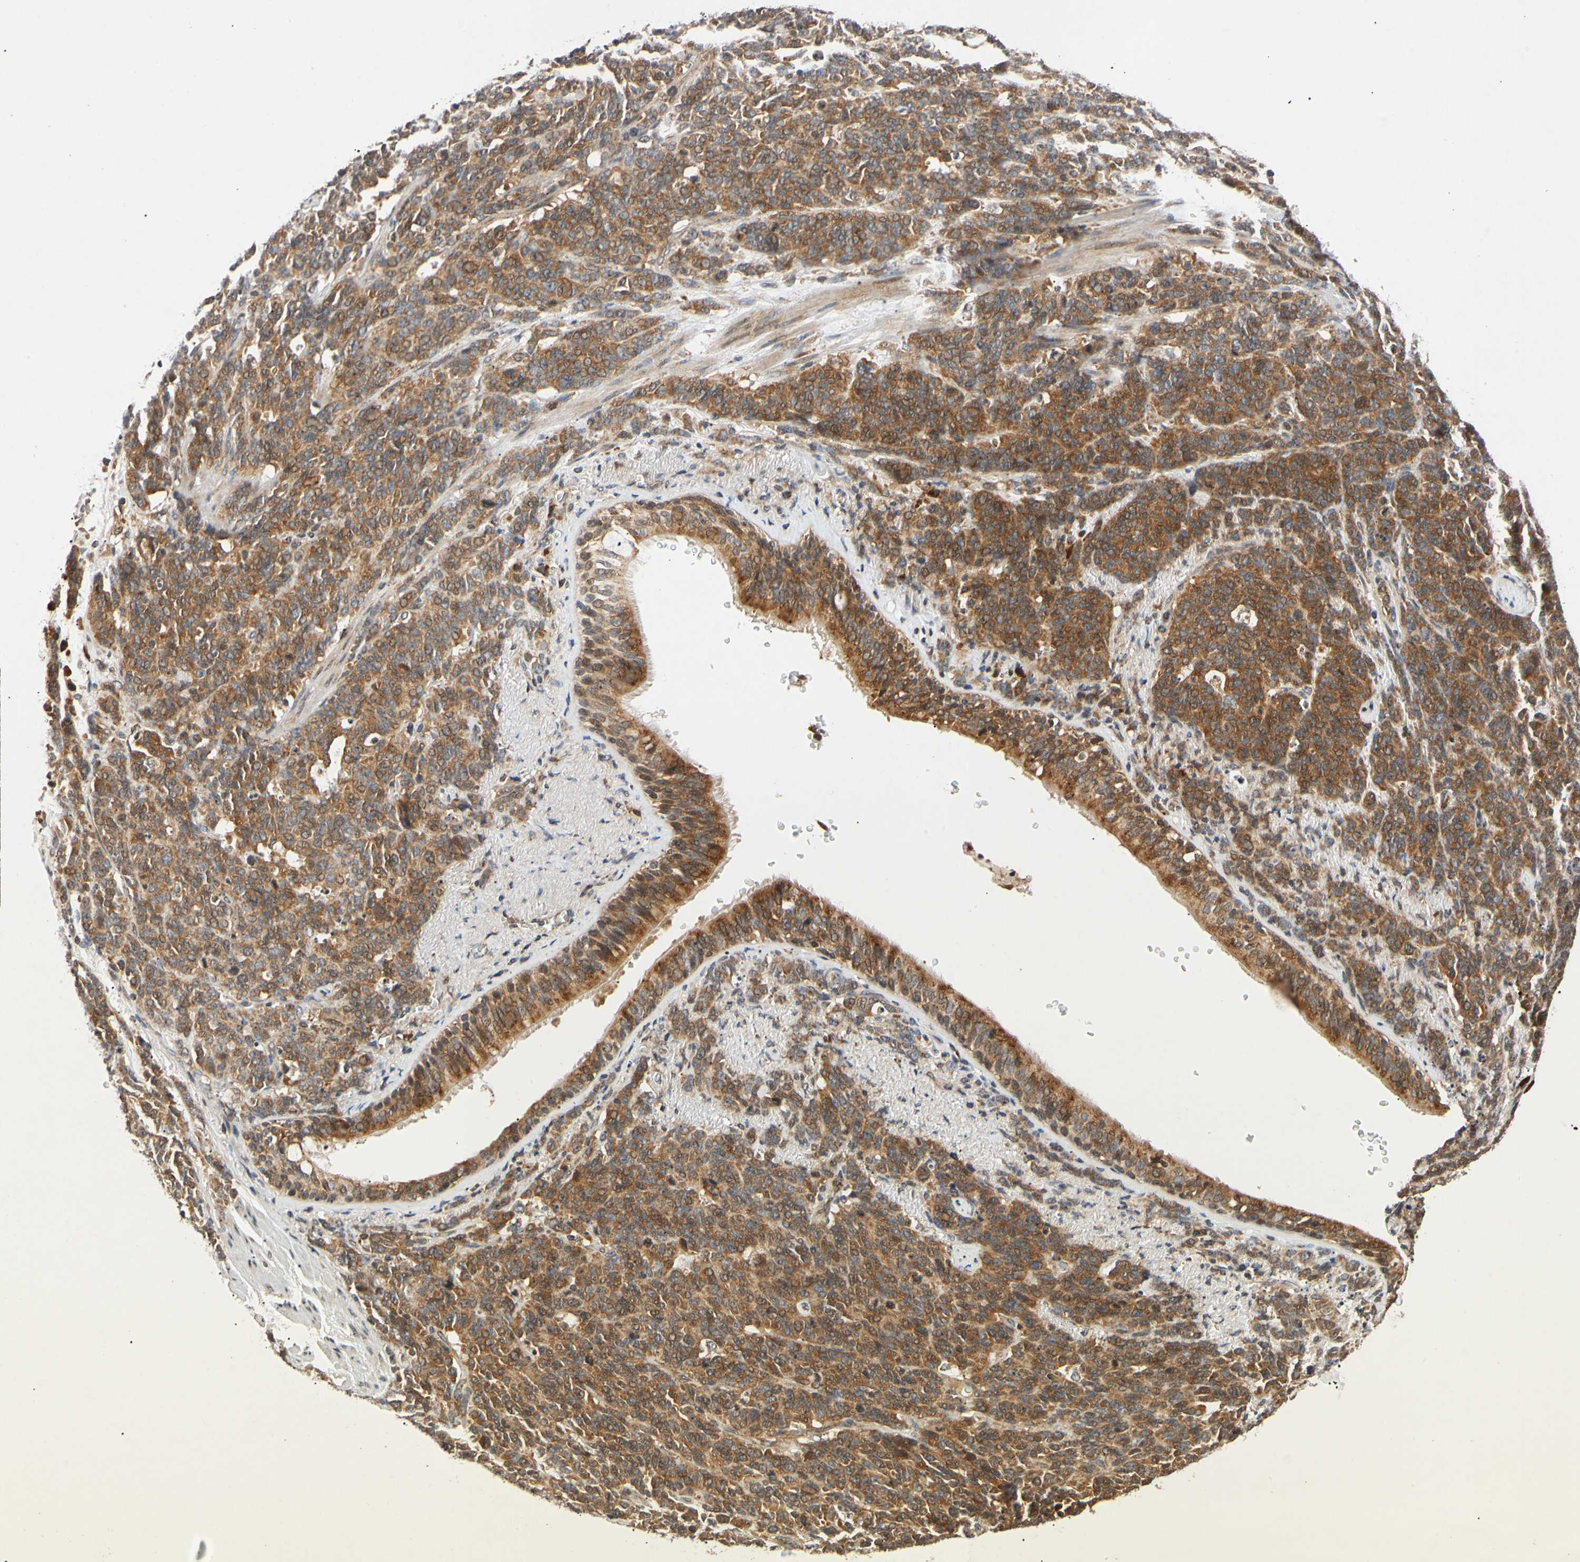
{"staining": {"intensity": "strong", "quantity": ">75%", "location": "cytoplasmic/membranous"}, "tissue": "lung cancer", "cell_type": "Tumor cells", "image_type": "cancer", "snomed": [{"axis": "morphology", "description": "Neoplasm, malignant, NOS"}, {"axis": "topography", "description": "Lung"}], "caption": "Neoplasm (malignant) (lung) stained with DAB (3,3'-diaminobenzidine) immunohistochemistry exhibits high levels of strong cytoplasmic/membranous expression in about >75% of tumor cells.", "gene": "MRPS22", "patient": {"sex": "female", "age": 58}}